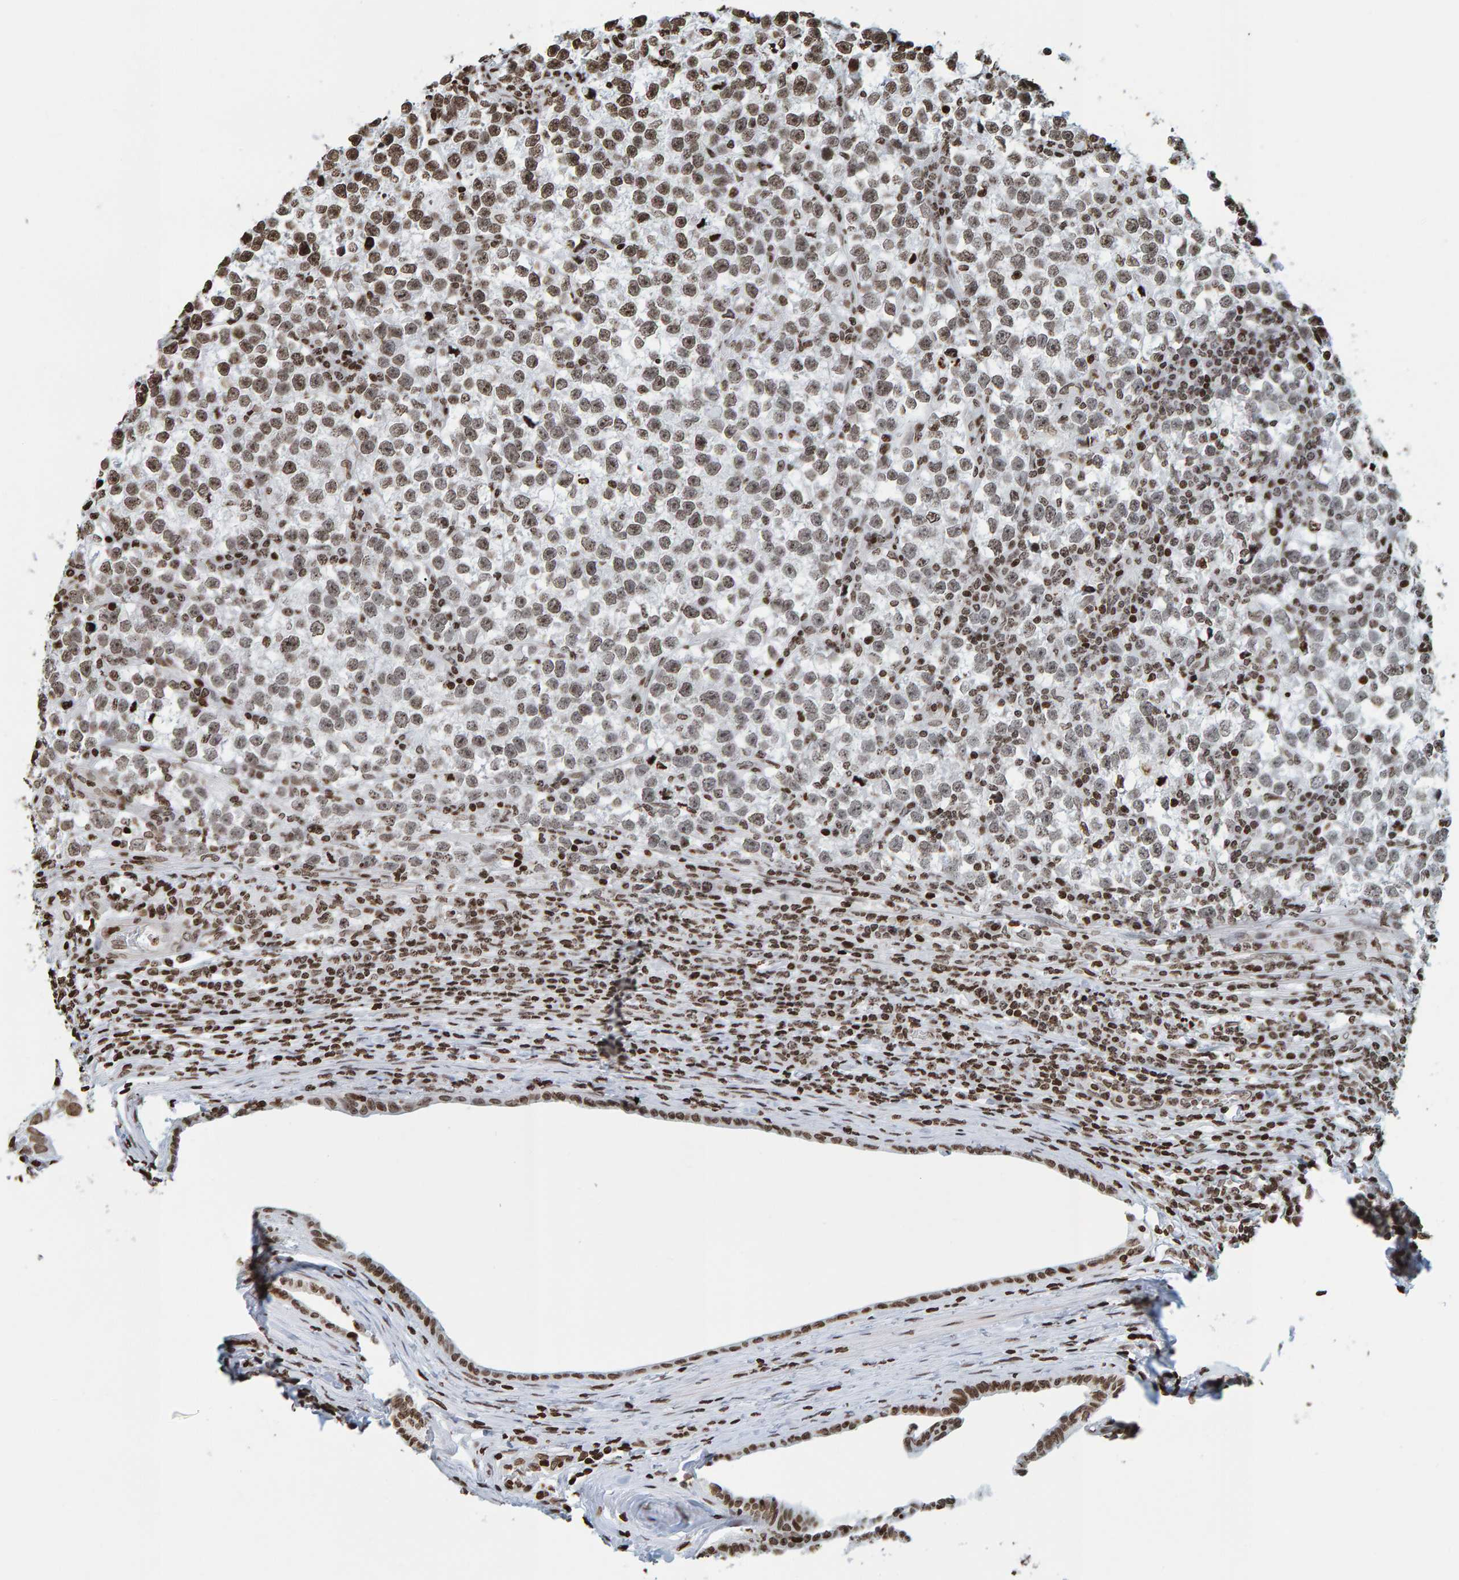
{"staining": {"intensity": "moderate", "quantity": "25%-75%", "location": "cytoplasmic/membranous,nuclear"}, "tissue": "testis cancer", "cell_type": "Tumor cells", "image_type": "cancer", "snomed": [{"axis": "morphology", "description": "Normal tissue, NOS"}, {"axis": "morphology", "description": "Seminoma, NOS"}, {"axis": "topography", "description": "Testis"}], "caption": "High-magnification brightfield microscopy of seminoma (testis) stained with DAB (brown) and counterstained with hematoxylin (blue). tumor cells exhibit moderate cytoplasmic/membranous and nuclear expression is appreciated in about25%-75% of cells.", "gene": "BRF2", "patient": {"sex": "male", "age": 43}}